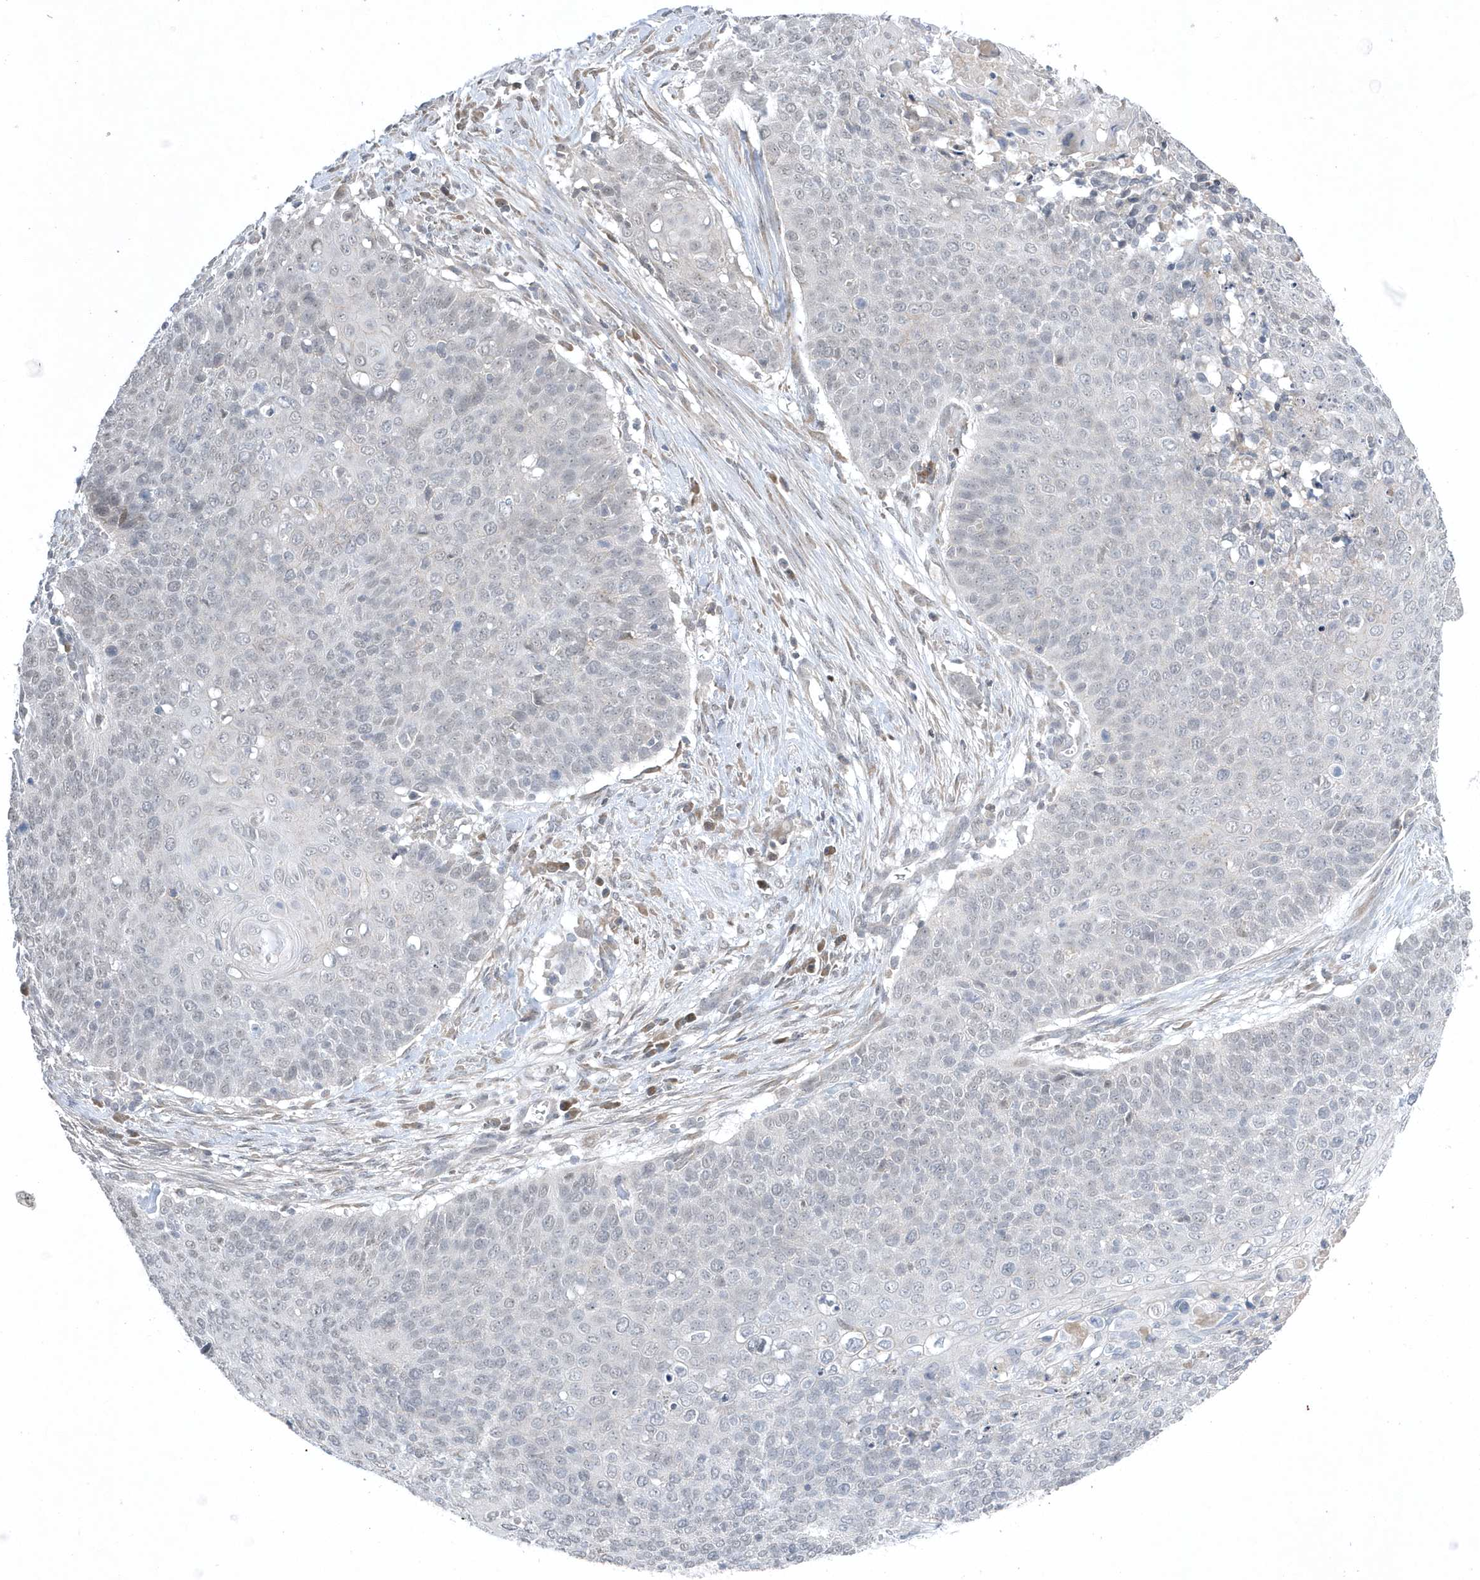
{"staining": {"intensity": "negative", "quantity": "none", "location": "none"}, "tissue": "cervical cancer", "cell_type": "Tumor cells", "image_type": "cancer", "snomed": [{"axis": "morphology", "description": "Squamous cell carcinoma, NOS"}, {"axis": "topography", "description": "Cervix"}], "caption": "The immunohistochemistry (IHC) histopathology image has no significant expression in tumor cells of cervical cancer tissue.", "gene": "ZC3H12D", "patient": {"sex": "female", "age": 39}}